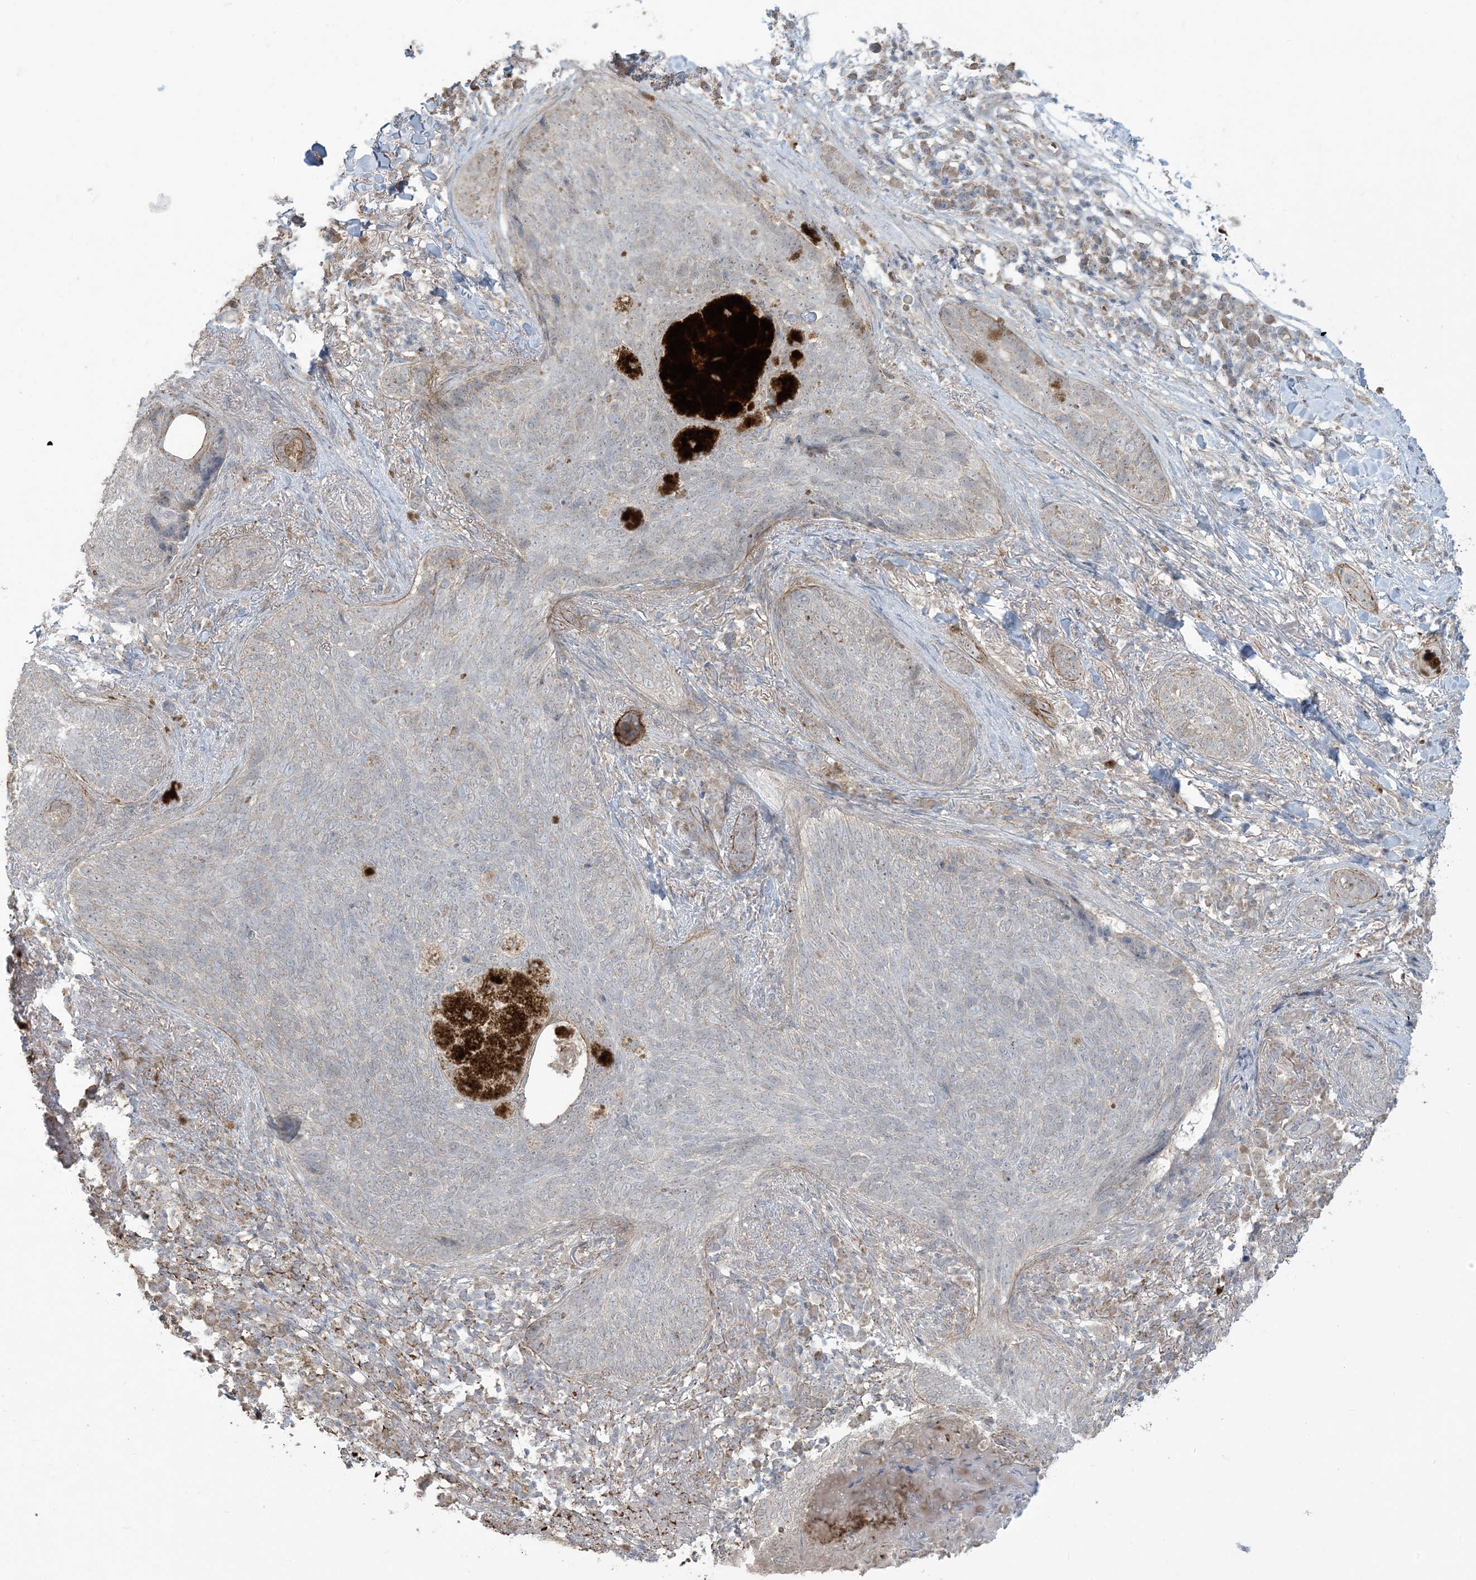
{"staining": {"intensity": "negative", "quantity": "none", "location": "none"}, "tissue": "skin cancer", "cell_type": "Tumor cells", "image_type": "cancer", "snomed": [{"axis": "morphology", "description": "Basal cell carcinoma"}, {"axis": "topography", "description": "Skin"}], "caption": "An image of human basal cell carcinoma (skin) is negative for staining in tumor cells.", "gene": "KLHL18", "patient": {"sex": "male", "age": 85}}